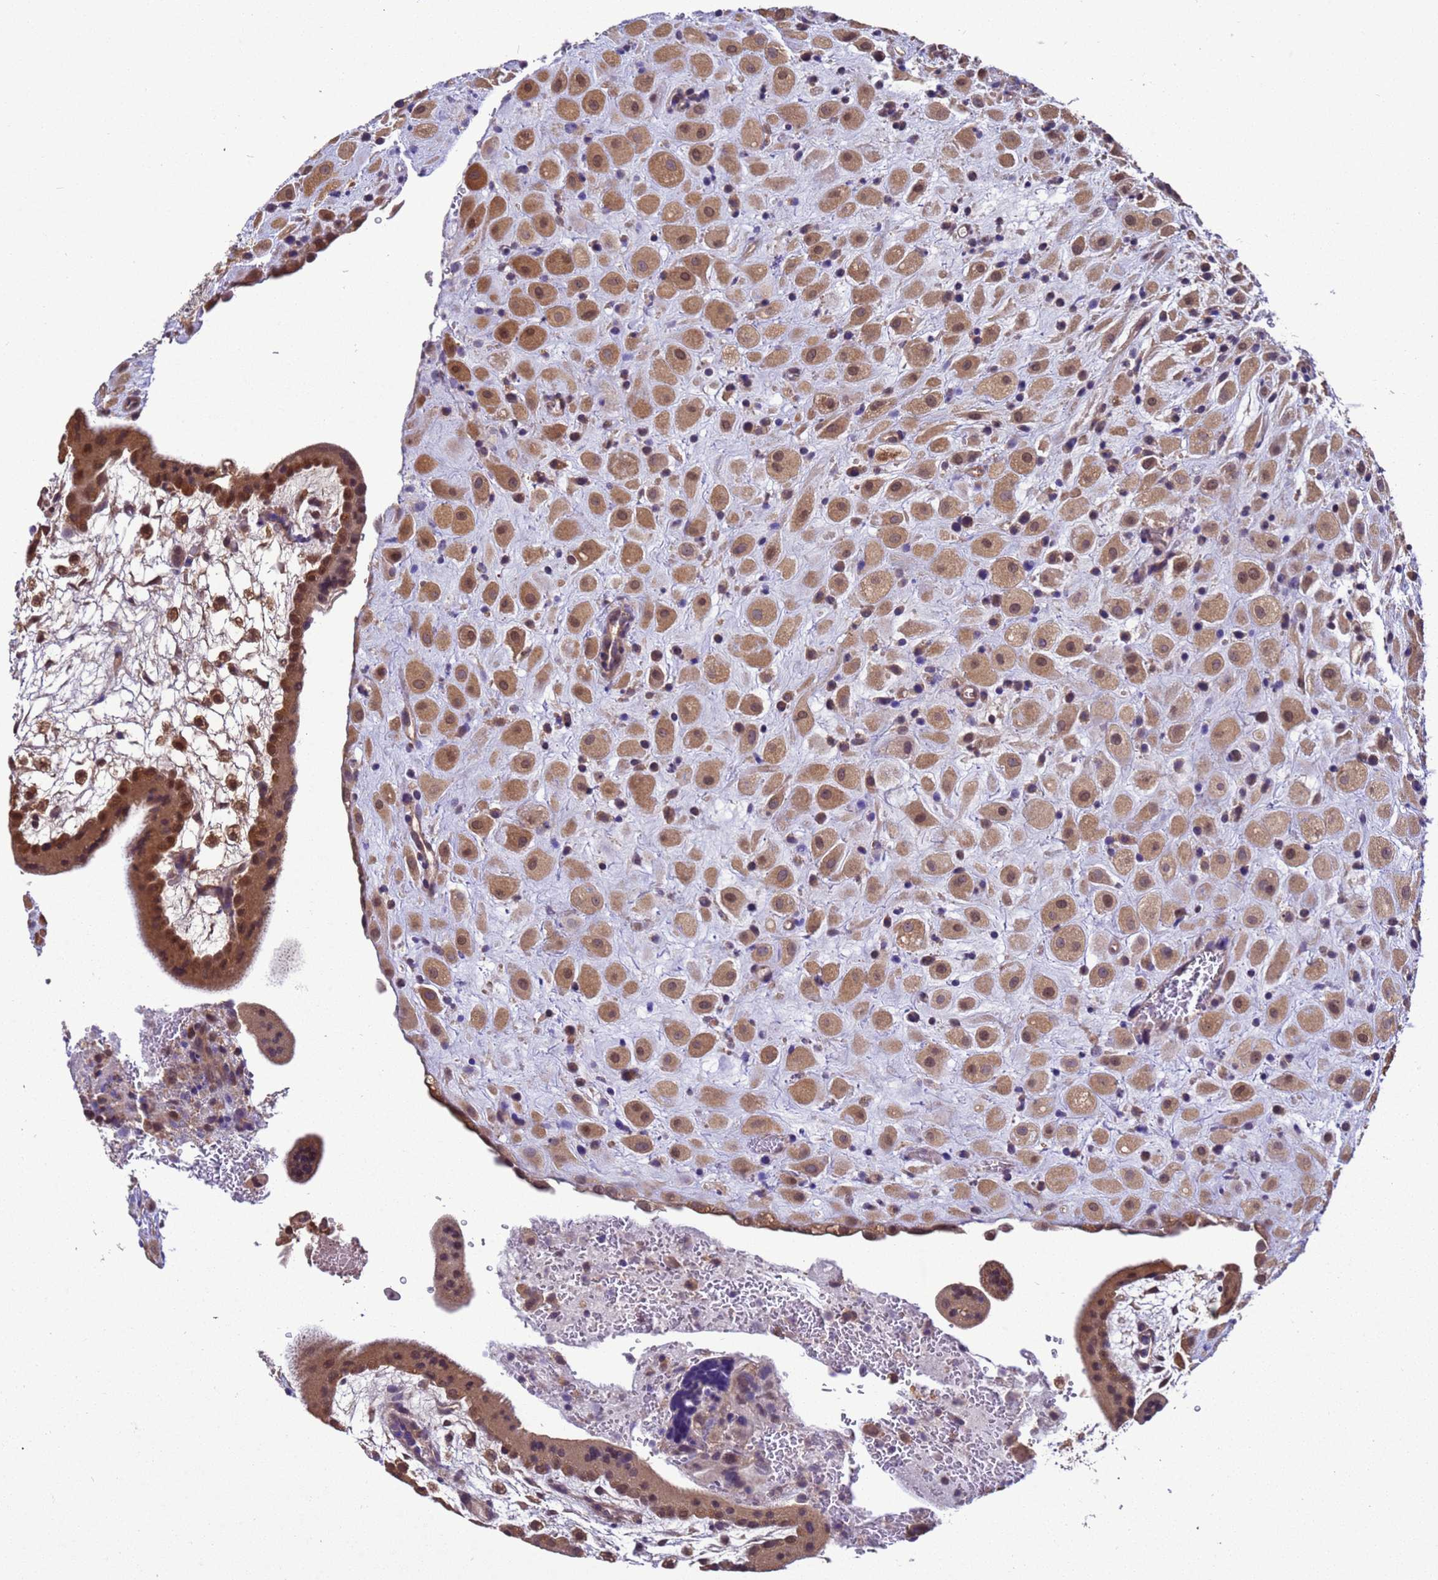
{"staining": {"intensity": "moderate", "quantity": ">75%", "location": "cytoplasmic/membranous,nuclear"}, "tissue": "placenta", "cell_type": "Decidual cells", "image_type": "normal", "snomed": [{"axis": "morphology", "description": "Normal tissue, NOS"}, {"axis": "topography", "description": "Placenta"}], "caption": "Immunohistochemistry (IHC) of normal human placenta displays medium levels of moderate cytoplasmic/membranous,nuclear positivity in about >75% of decidual cells. (IHC, brightfield microscopy, high magnification).", "gene": "ZFP69B", "patient": {"sex": "female", "age": 35}}